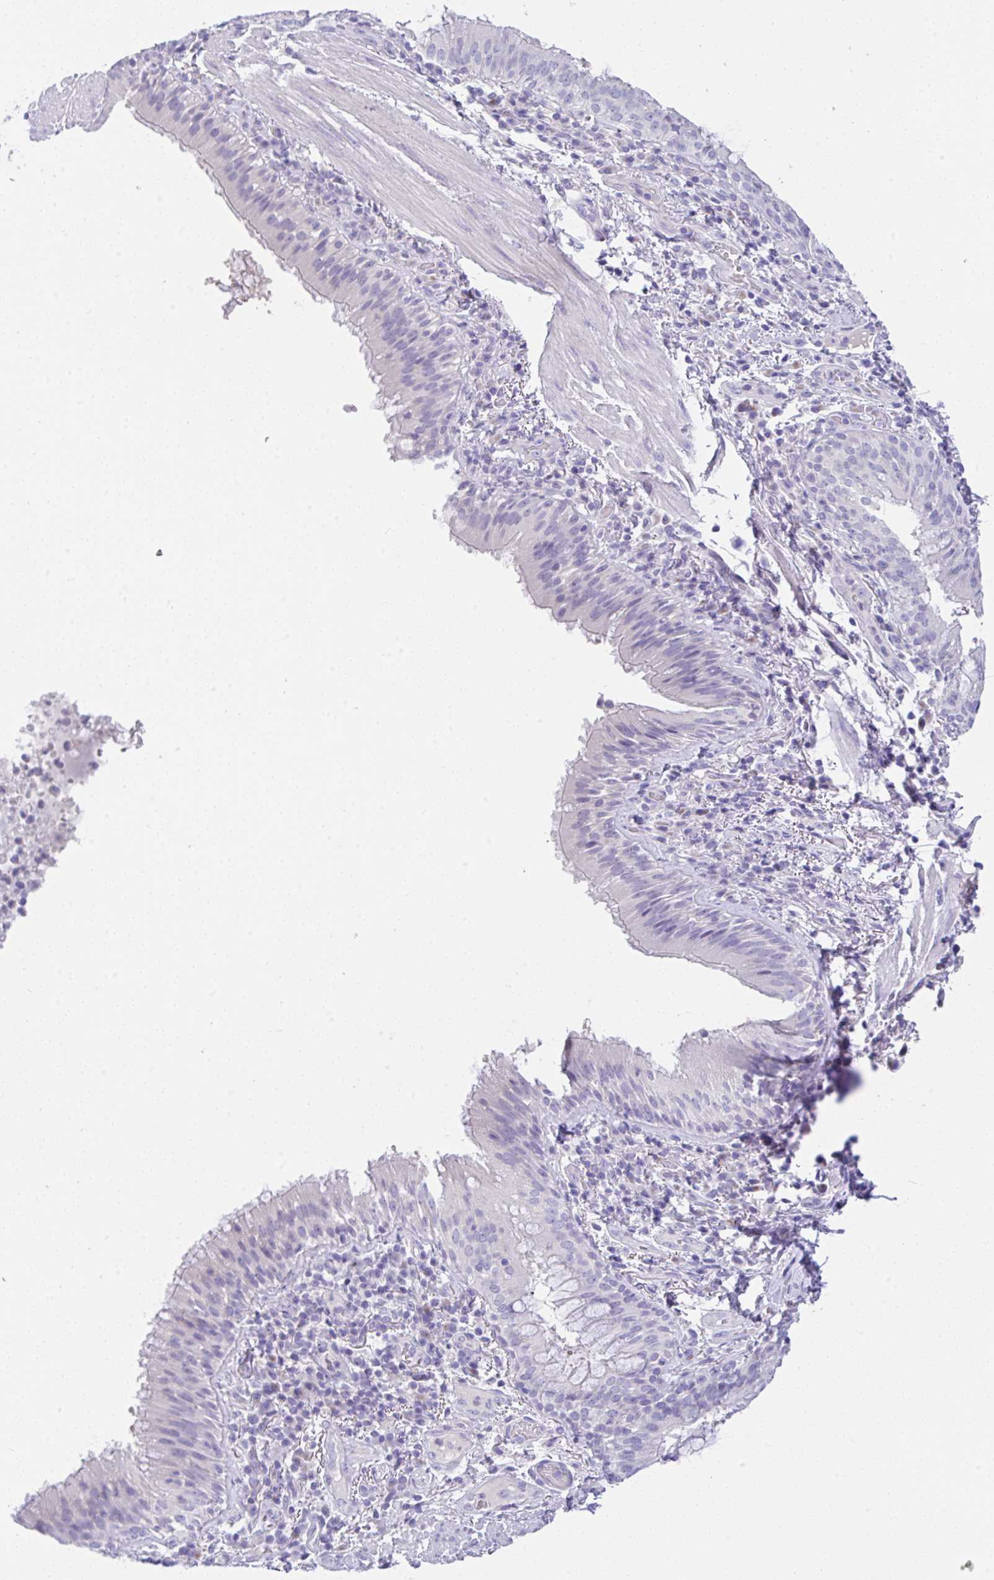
{"staining": {"intensity": "negative", "quantity": "none", "location": "none"}, "tissue": "bronchus", "cell_type": "Respiratory epithelial cells", "image_type": "normal", "snomed": [{"axis": "morphology", "description": "Normal tissue, NOS"}, {"axis": "topography", "description": "Cartilage tissue"}, {"axis": "topography", "description": "Bronchus"}], "caption": "Respiratory epithelial cells are negative for protein expression in benign human bronchus. (DAB (3,3'-diaminobenzidine) IHC with hematoxylin counter stain).", "gene": "SERPINE3", "patient": {"sex": "male", "age": 56}}